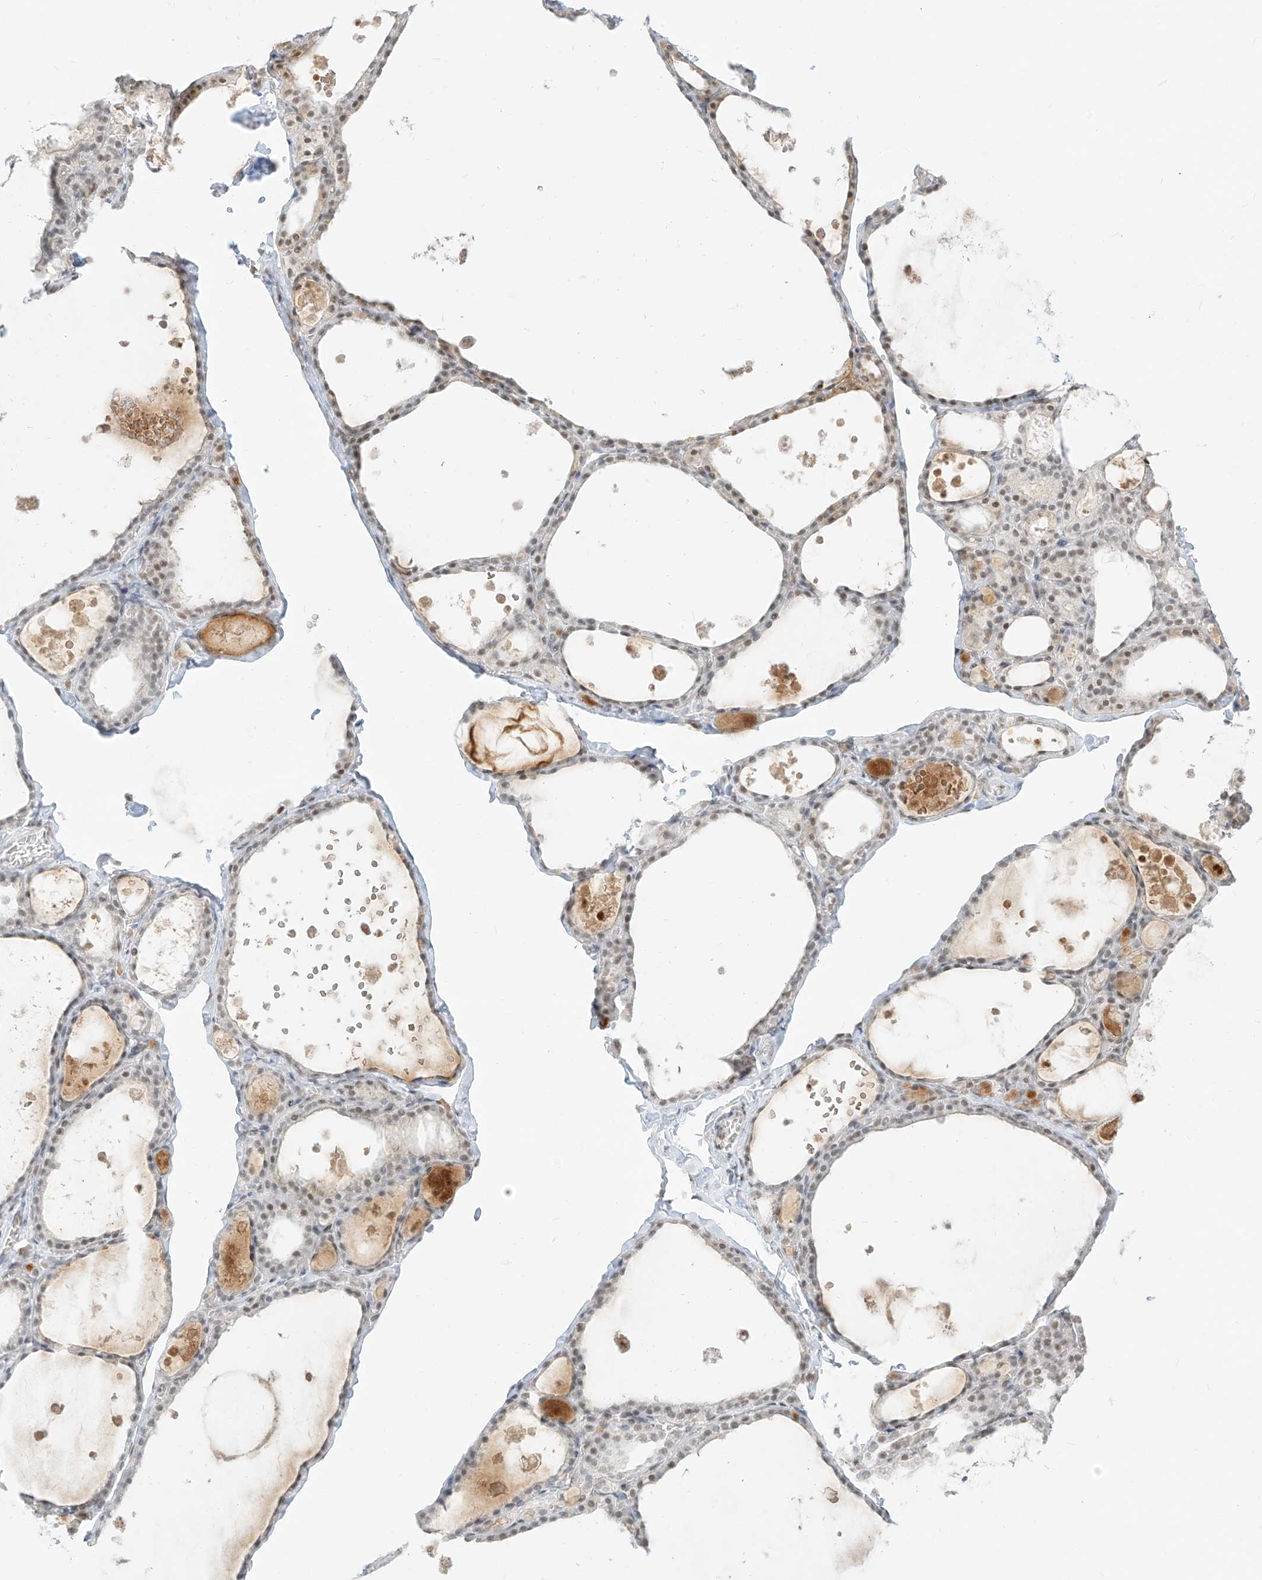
{"staining": {"intensity": "weak", "quantity": "25%-75%", "location": "nuclear"}, "tissue": "thyroid gland", "cell_type": "Glandular cells", "image_type": "normal", "snomed": [{"axis": "morphology", "description": "Normal tissue, NOS"}, {"axis": "topography", "description": "Thyroid gland"}], "caption": "Thyroid gland stained with DAB IHC displays low levels of weak nuclear expression in approximately 25%-75% of glandular cells. The protein is shown in brown color, while the nuclei are stained blue.", "gene": "SUPT5H", "patient": {"sex": "male", "age": 56}}